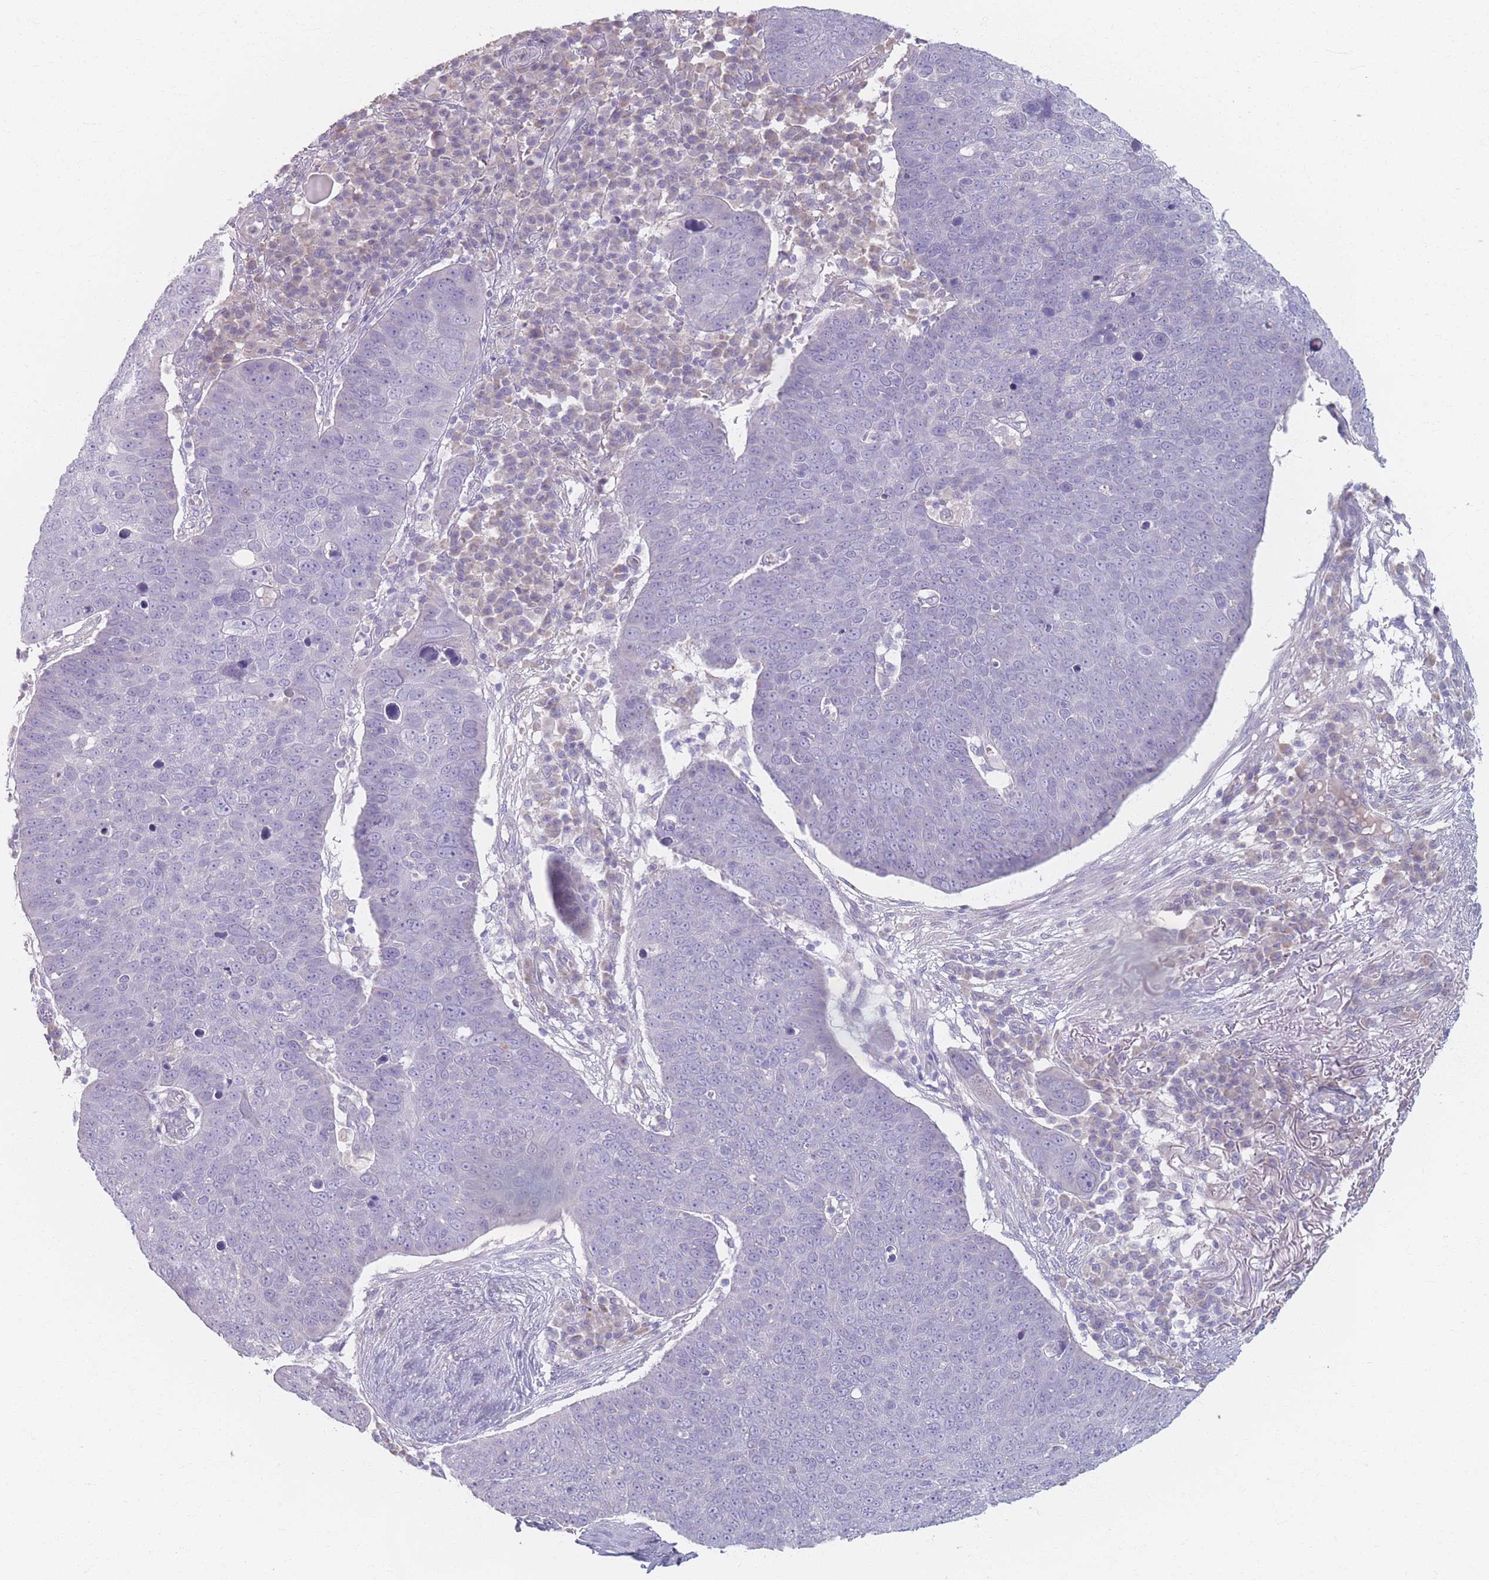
{"staining": {"intensity": "negative", "quantity": "none", "location": "none"}, "tissue": "skin cancer", "cell_type": "Tumor cells", "image_type": "cancer", "snomed": [{"axis": "morphology", "description": "Squamous cell carcinoma, NOS"}, {"axis": "topography", "description": "Skin"}], "caption": "The IHC micrograph has no significant staining in tumor cells of skin squamous cell carcinoma tissue. (DAB immunohistochemistry (IHC) with hematoxylin counter stain).", "gene": "PIGM", "patient": {"sex": "male", "age": 71}}